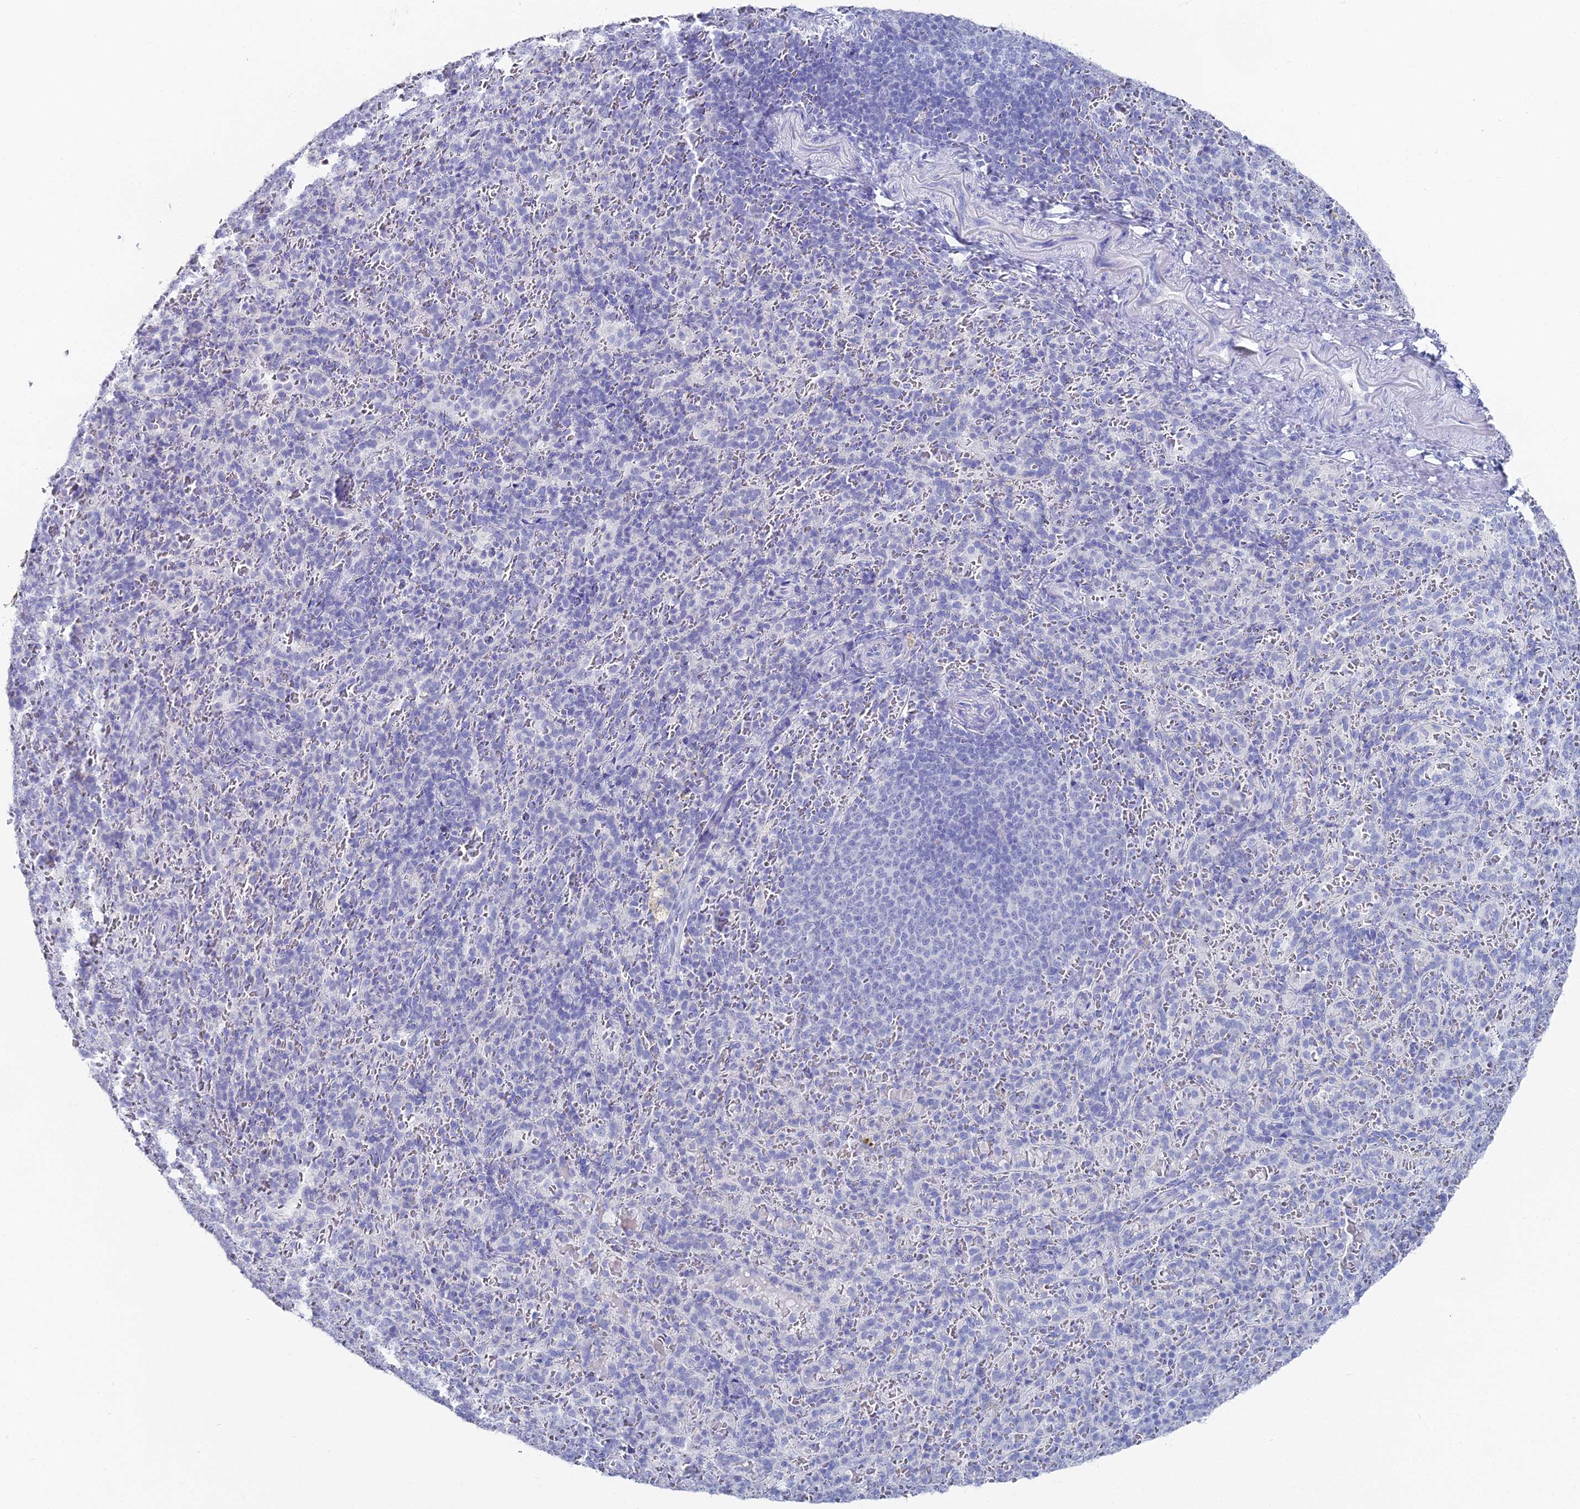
{"staining": {"intensity": "negative", "quantity": "none", "location": "none"}, "tissue": "spleen", "cell_type": "Cells in red pulp", "image_type": "normal", "snomed": [{"axis": "morphology", "description": "Normal tissue, NOS"}, {"axis": "topography", "description": "Spleen"}], "caption": "The immunohistochemistry image has no significant expression in cells in red pulp of spleen.", "gene": "ALPP", "patient": {"sex": "female", "age": 21}}